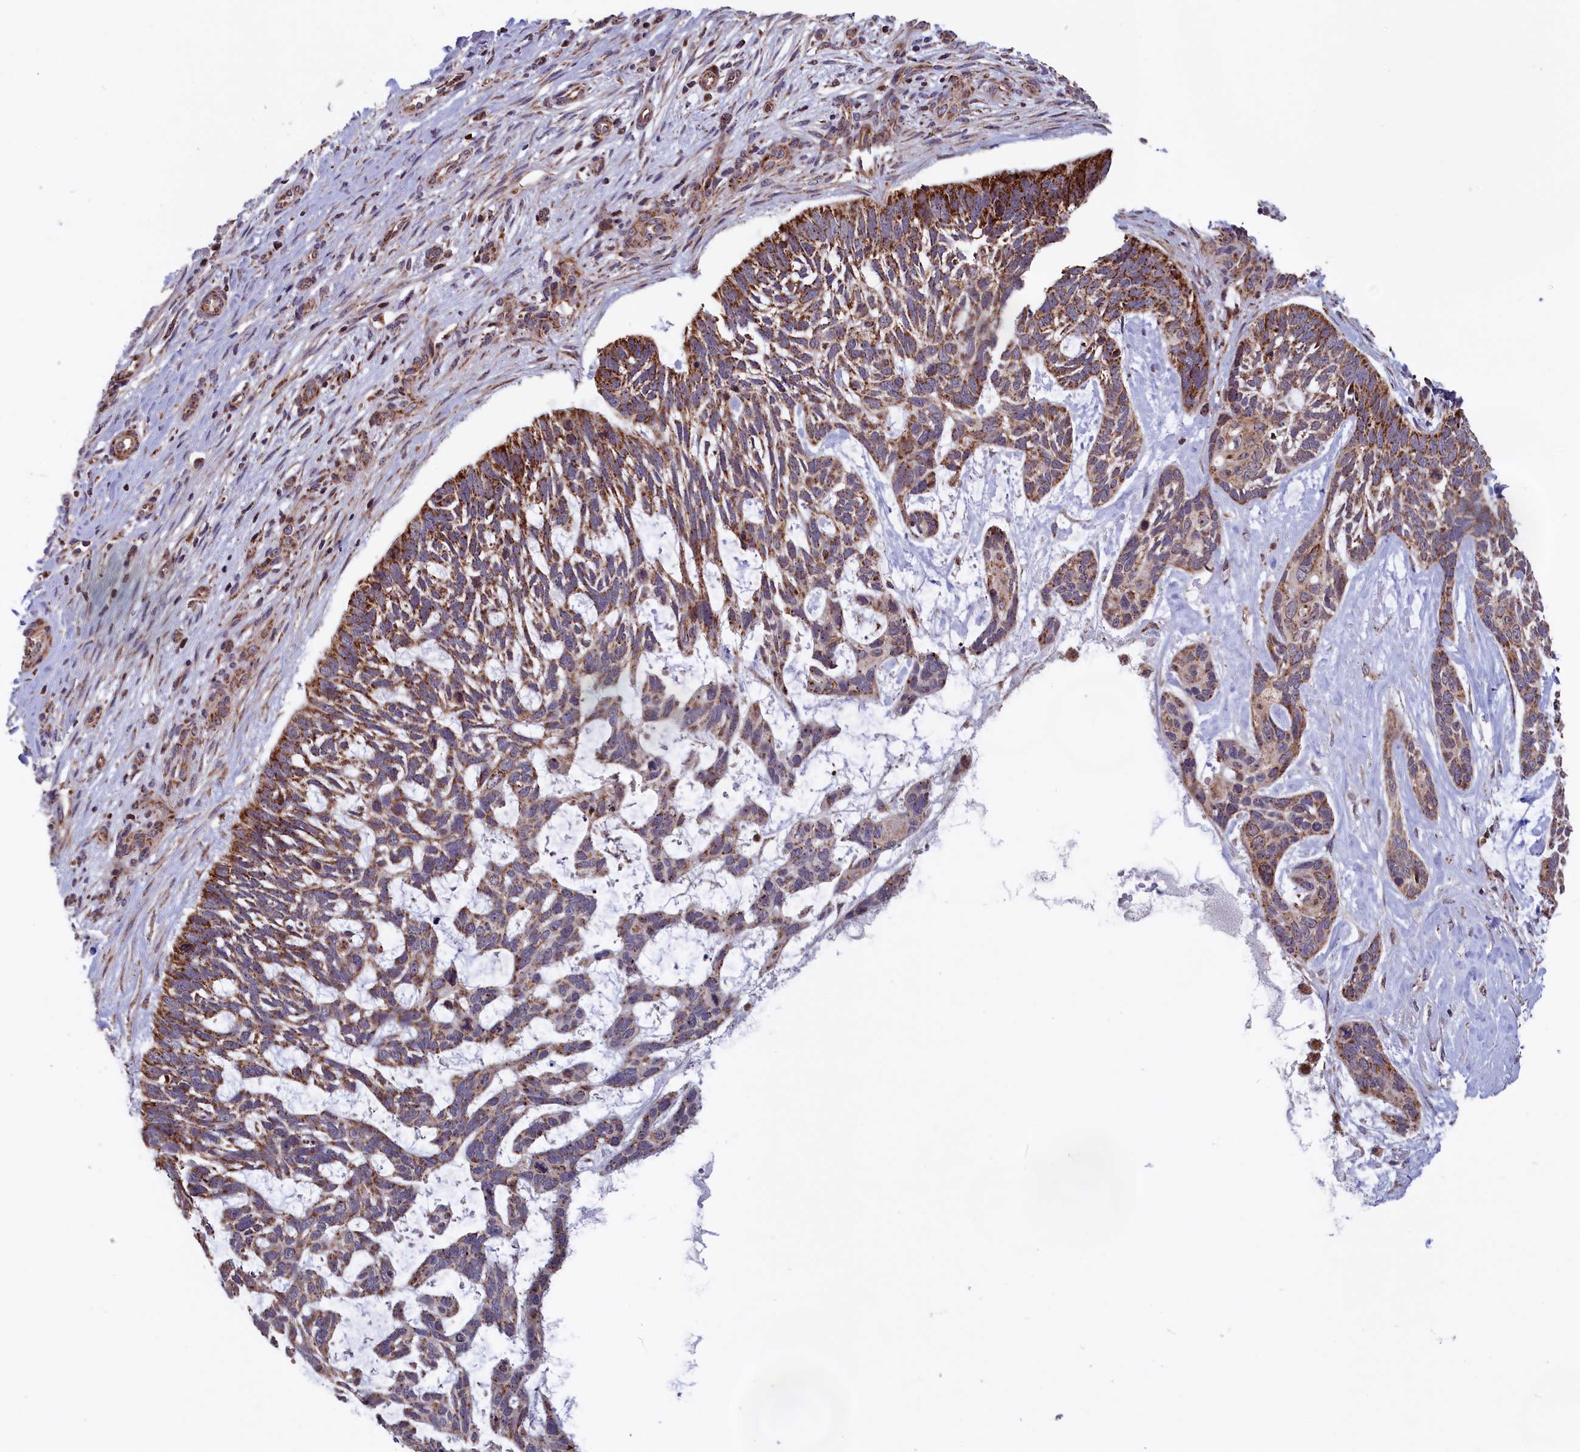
{"staining": {"intensity": "strong", "quantity": "25%-75%", "location": "cytoplasmic/membranous"}, "tissue": "skin cancer", "cell_type": "Tumor cells", "image_type": "cancer", "snomed": [{"axis": "morphology", "description": "Basal cell carcinoma"}, {"axis": "topography", "description": "Skin"}], "caption": "IHC (DAB (3,3'-diaminobenzidine)) staining of human skin cancer displays strong cytoplasmic/membranous protein expression in about 25%-75% of tumor cells. The staining was performed using DAB, with brown indicating positive protein expression. Nuclei are stained blue with hematoxylin.", "gene": "TIMM44", "patient": {"sex": "male", "age": 88}}